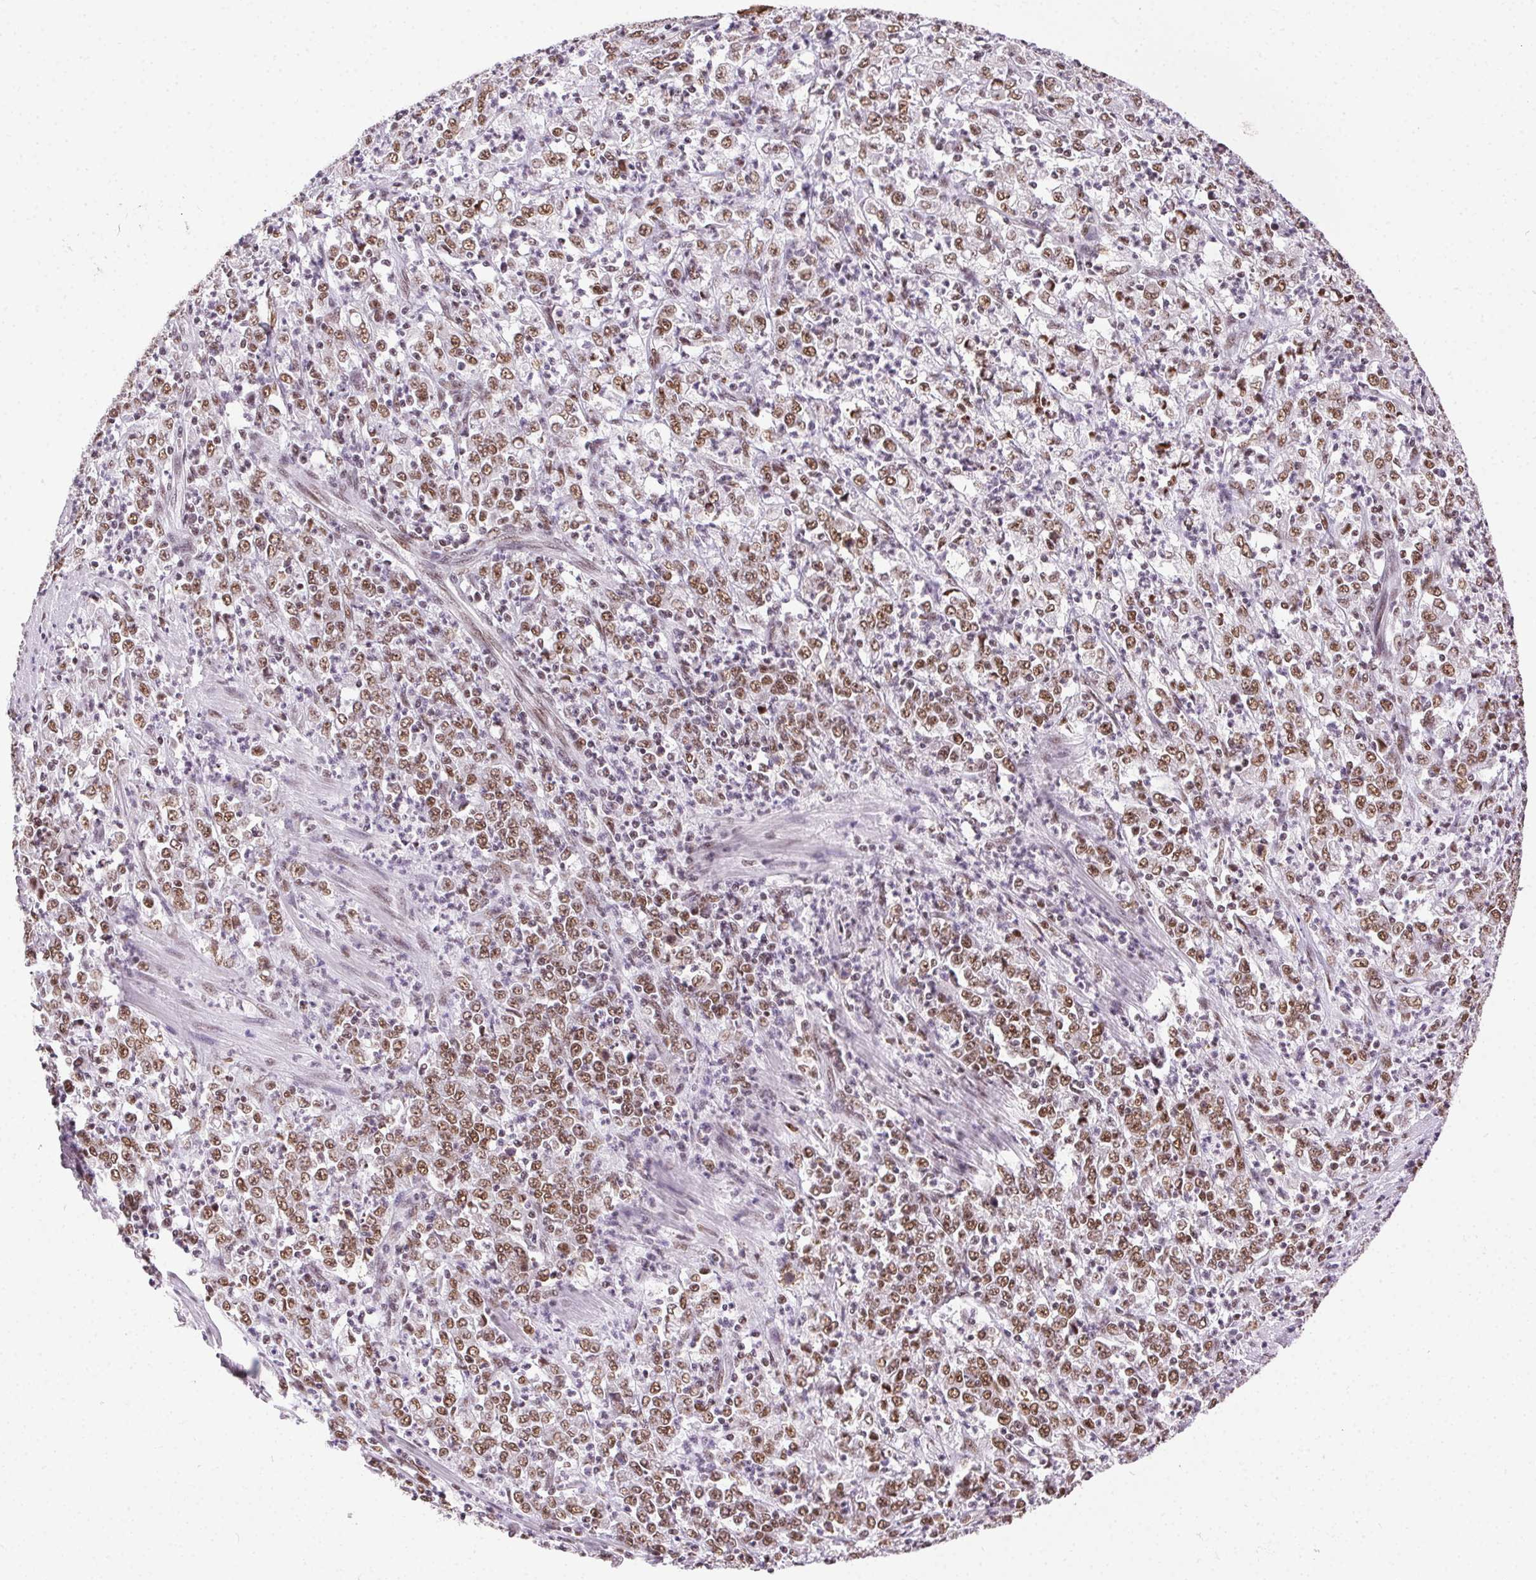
{"staining": {"intensity": "weak", "quantity": ">75%", "location": "nuclear"}, "tissue": "stomach cancer", "cell_type": "Tumor cells", "image_type": "cancer", "snomed": [{"axis": "morphology", "description": "Adenocarcinoma, NOS"}, {"axis": "topography", "description": "Stomach, lower"}], "caption": "Adenocarcinoma (stomach) stained with DAB immunohistochemistry exhibits low levels of weak nuclear positivity in about >75% of tumor cells.", "gene": "TRA2B", "patient": {"sex": "female", "age": 71}}